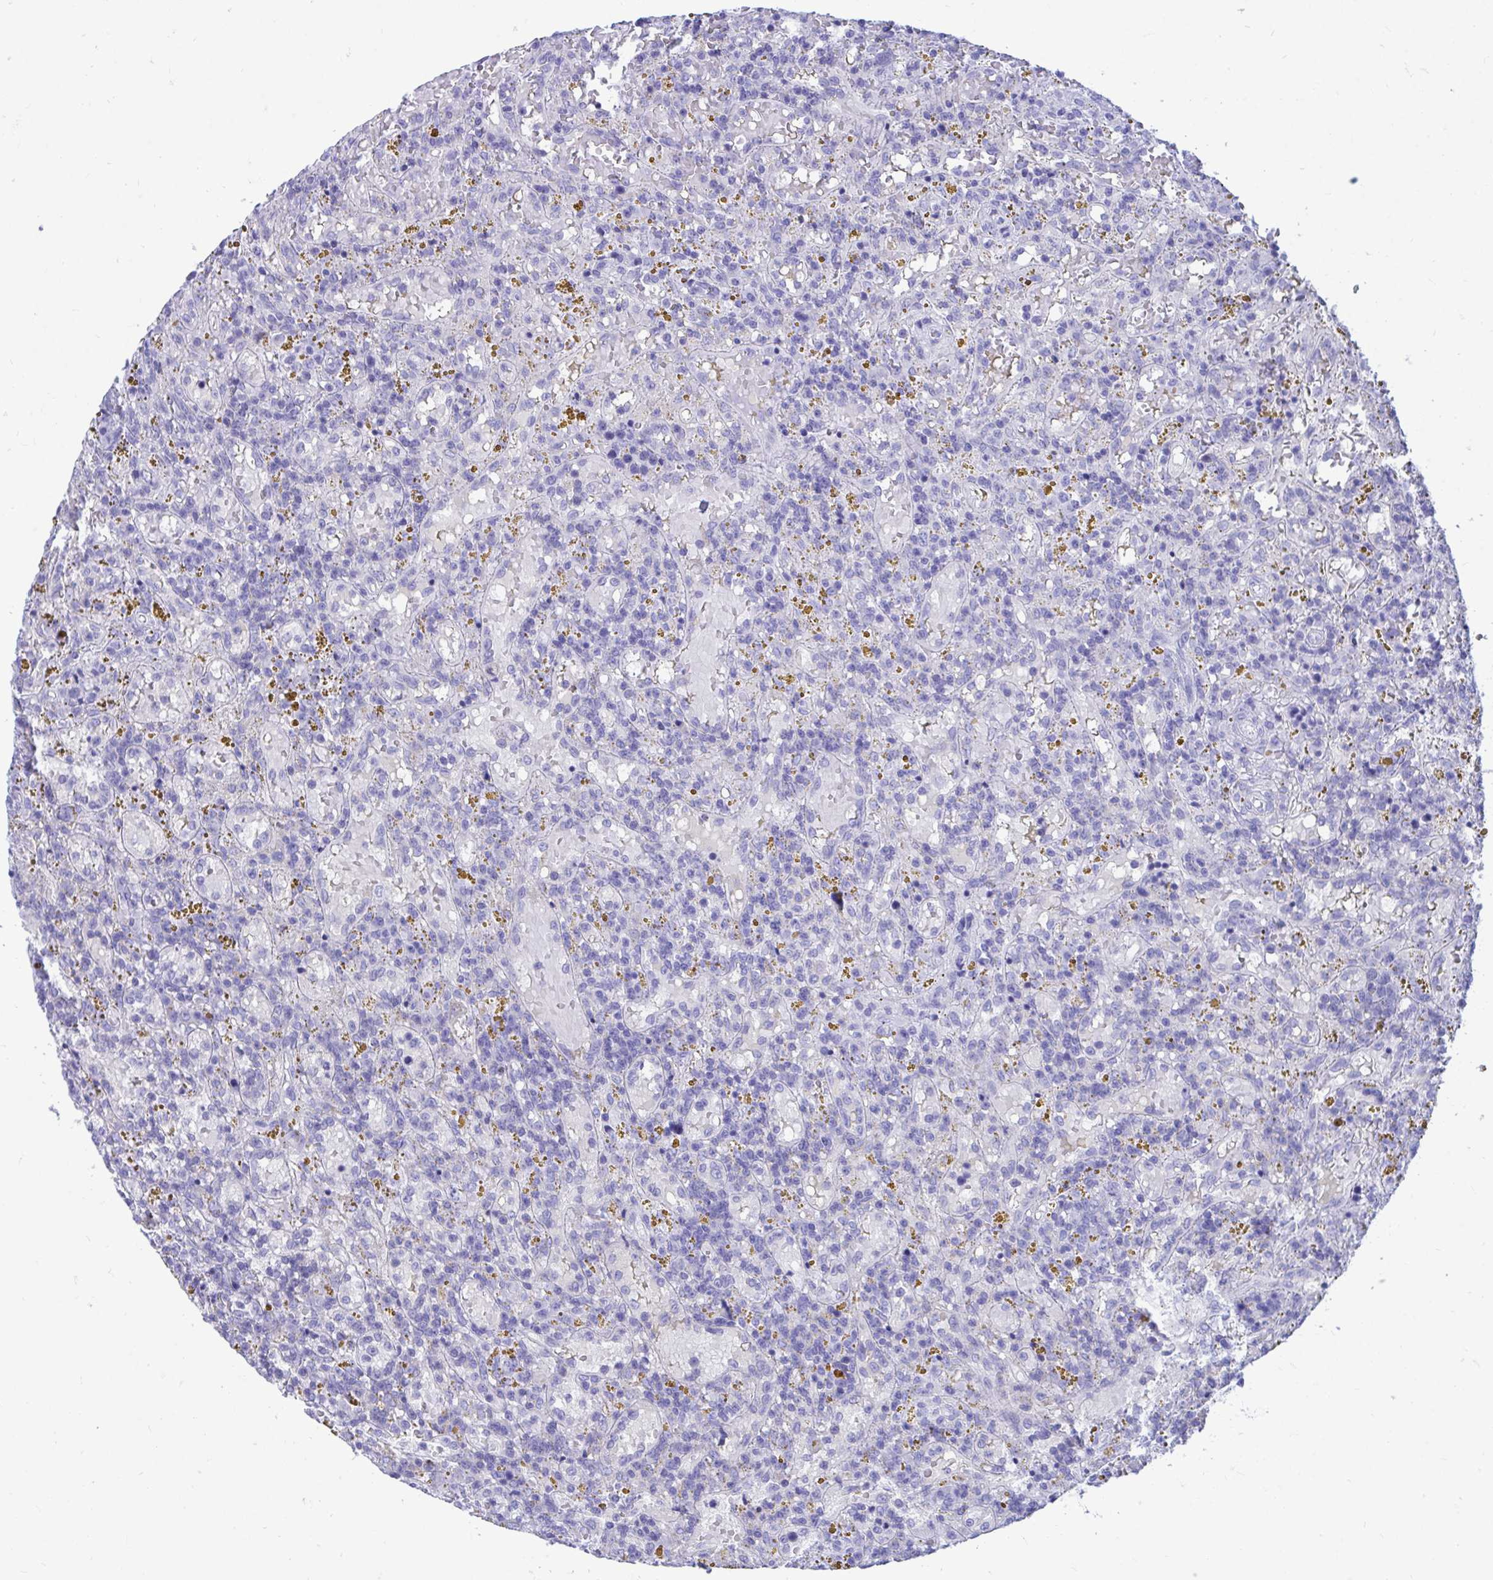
{"staining": {"intensity": "negative", "quantity": "none", "location": "none"}, "tissue": "lymphoma", "cell_type": "Tumor cells", "image_type": "cancer", "snomed": [{"axis": "morphology", "description": "Malignant lymphoma, non-Hodgkin's type, Low grade"}, {"axis": "topography", "description": "Spleen"}], "caption": "Tumor cells show no significant protein expression in low-grade malignant lymphoma, non-Hodgkin's type.", "gene": "SHISA8", "patient": {"sex": "female", "age": 65}}